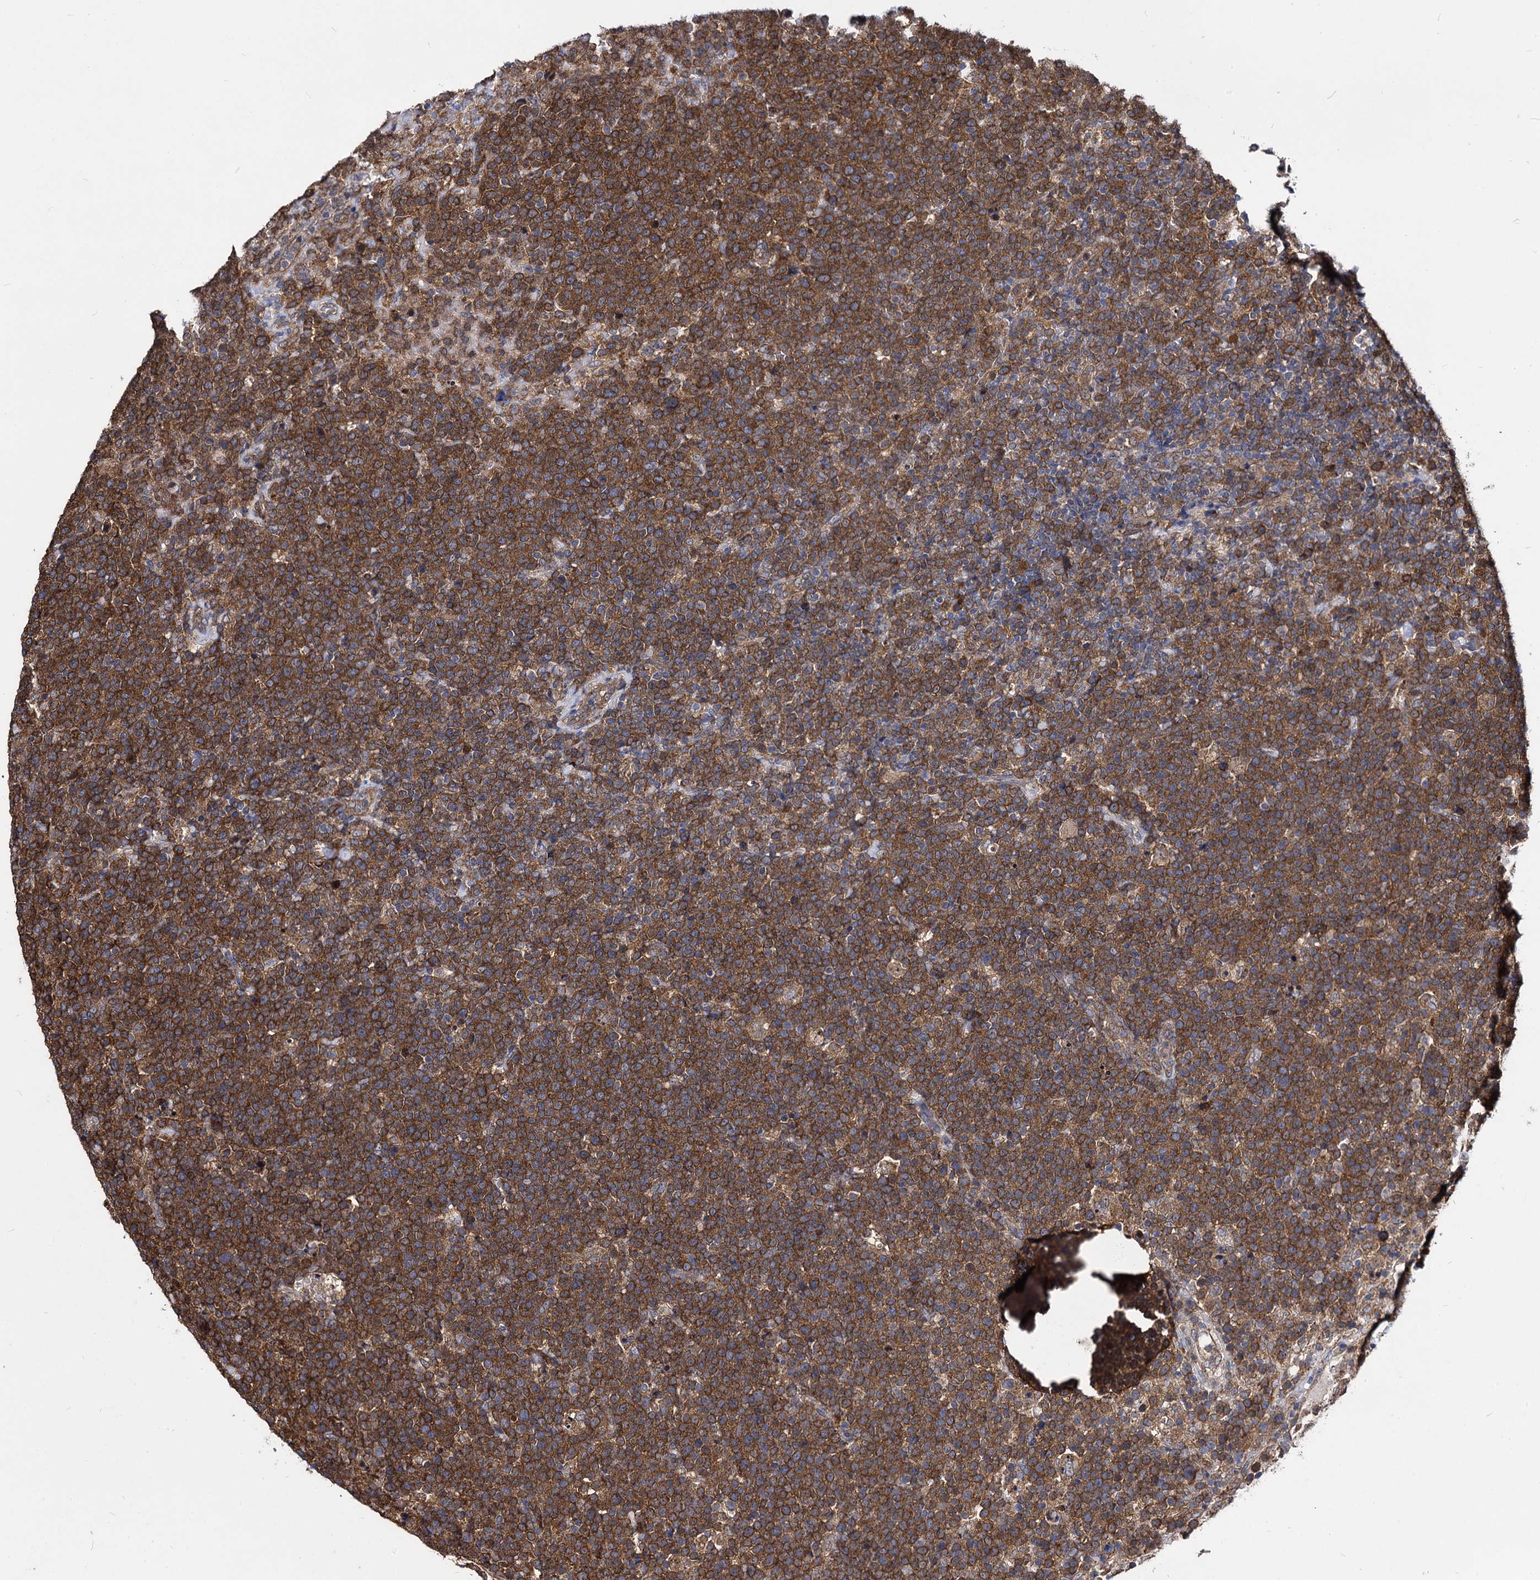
{"staining": {"intensity": "moderate", "quantity": ">75%", "location": "cytoplasmic/membranous"}, "tissue": "lymphoma", "cell_type": "Tumor cells", "image_type": "cancer", "snomed": [{"axis": "morphology", "description": "Malignant lymphoma, non-Hodgkin's type, High grade"}, {"axis": "topography", "description": "Lymph node"}], "caption": "IHC image of high-grade malignant lymphoma, non-Hodgkin's type stained for a protein (brown), which exhibits medium levels of moderate cytoplasmic/membranous expression in approximately >75% of tumor cells.", "gene": "NME1", "patient": {"sex": "male", "age": 61}}